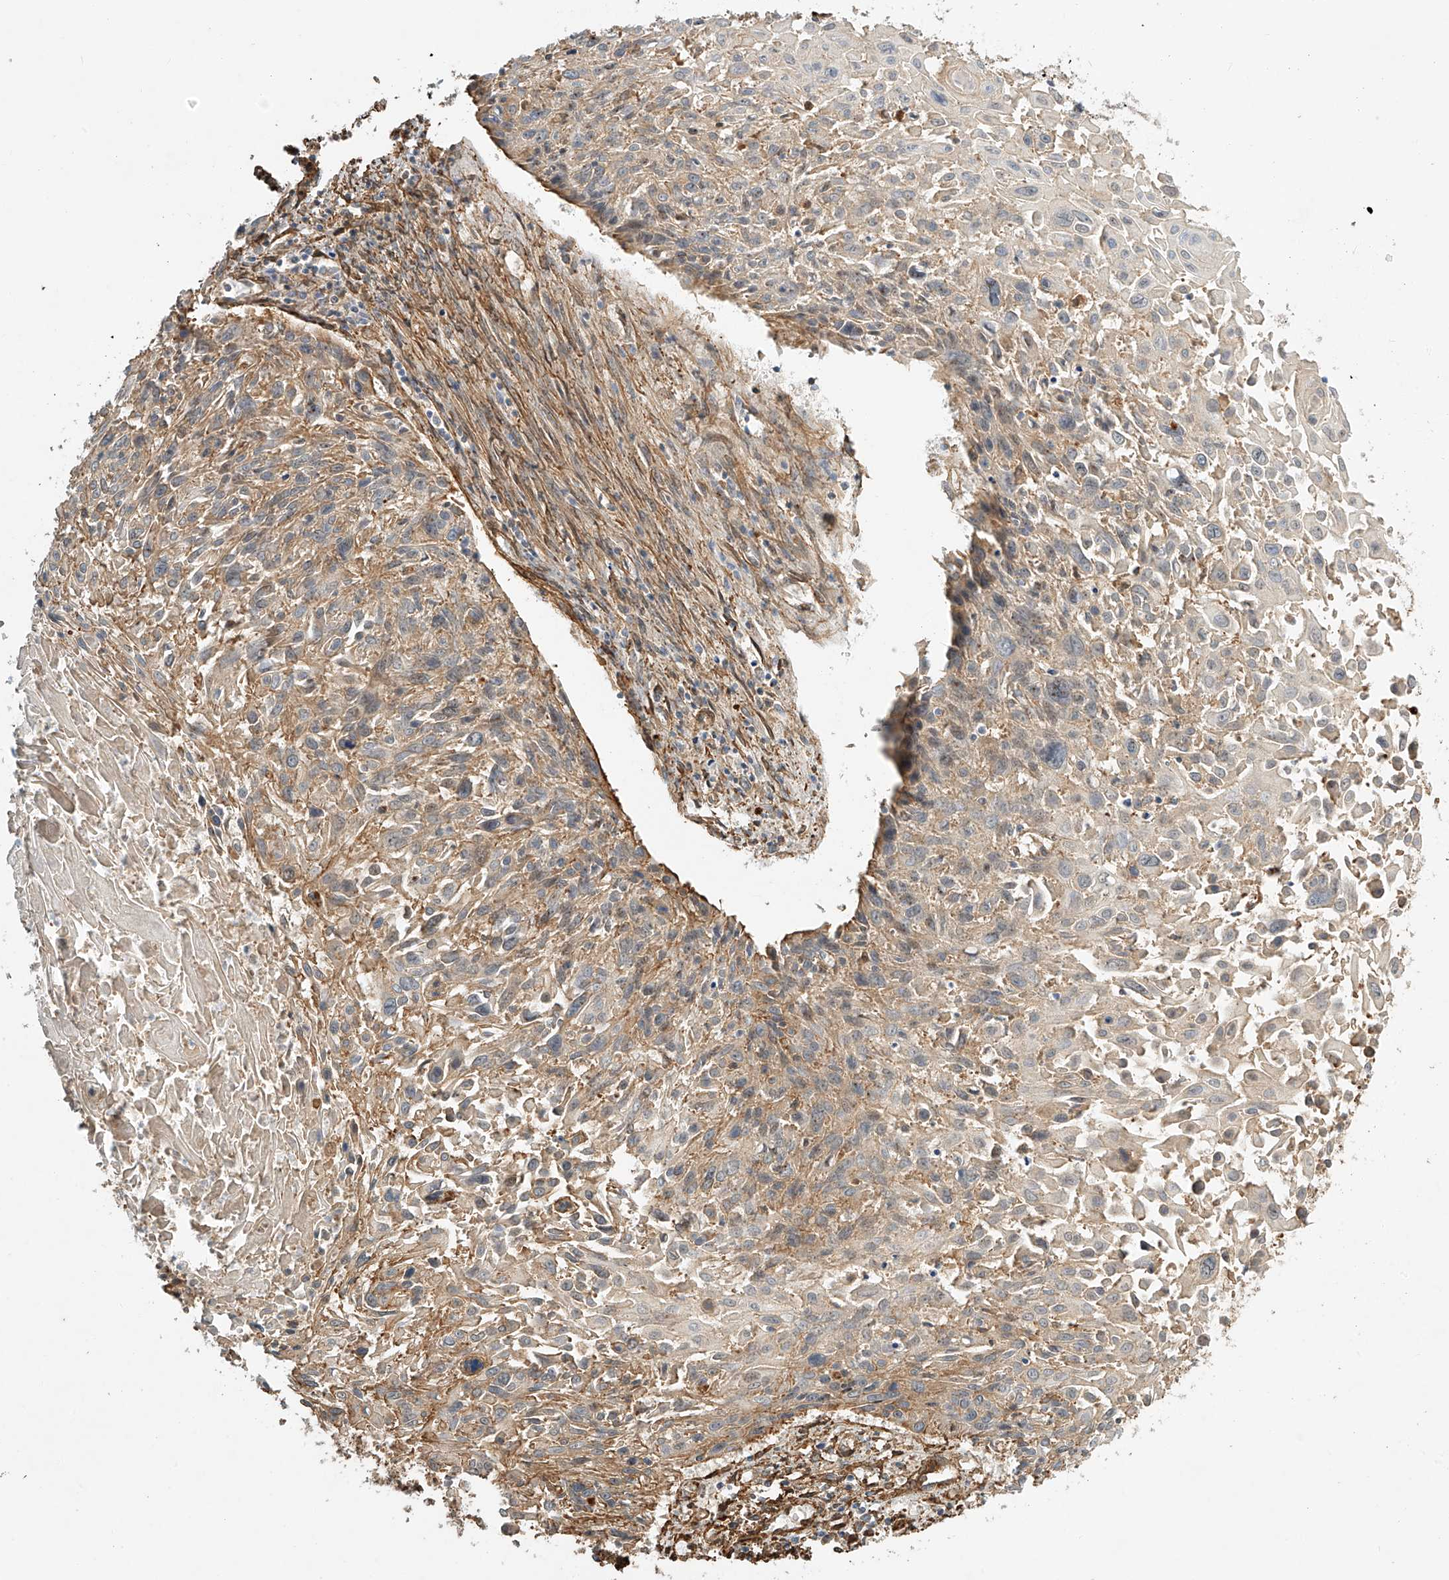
{"staining": {"intensity": "weak", "quantity": "25%-75%", "location": "cytoplasmic/membranous"}, "tissue": "cervical cancer", "cell_type": "Tumor cells", "image_type": "cancer", "snomed": [{"axis": "morphology", "description": "Squamous cell carcinoma, NOS"}, {"axis": "topography", "description": "Cervix"}], "caption": "A micrograph of squamous cell carcinoma (cervical) stained for a protein displays weak cytoplasmic/membranous brown staining in tumor cells.", "gene": "CSMD3", "patient": {"sex": "female", "age": 51}}